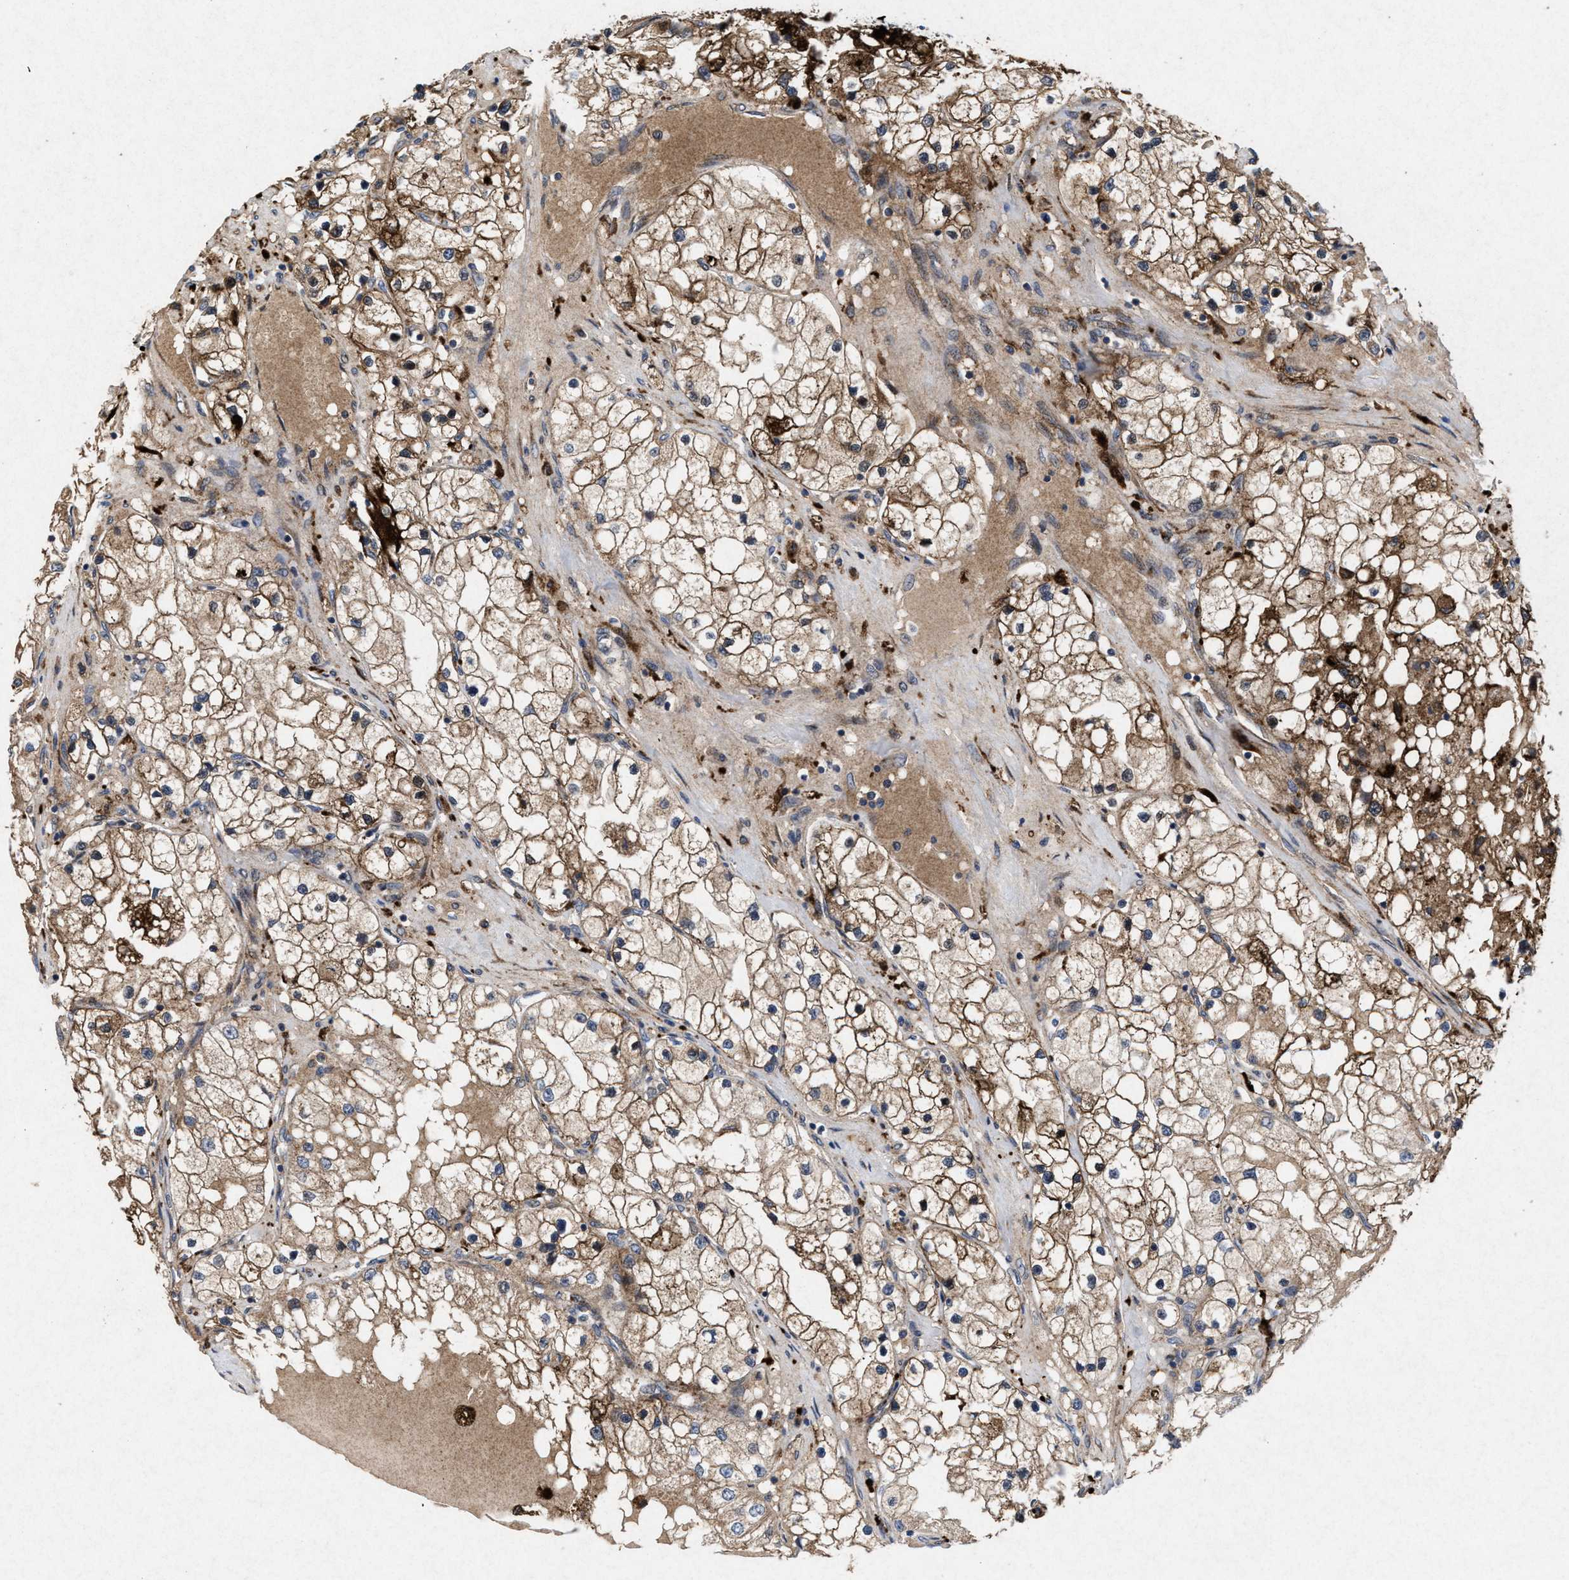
{"staining": {"intensity": "moderate", "quantity": ">75%", "location": "cytoplasmic/membranous"}, "tissue": "renal cancer", "cell_type": "Tumor cells", "image_type": "cancer", "snomed": [{"axis": "morphology", "description": "Adenocarcinoma, NOS"}, {"axis": "topography", "description": "Kidney"}], "caption": "Immunohistochemistry (IHC) image of human renal cancer (adenocarcinoma) stained for a protein (brown), which displays medium levels of moderate cytoplasmic/membranous staining in about >75% of tumor cells.", "gene": "MSI2", "patient": {"sex": "male", "age": 68}}